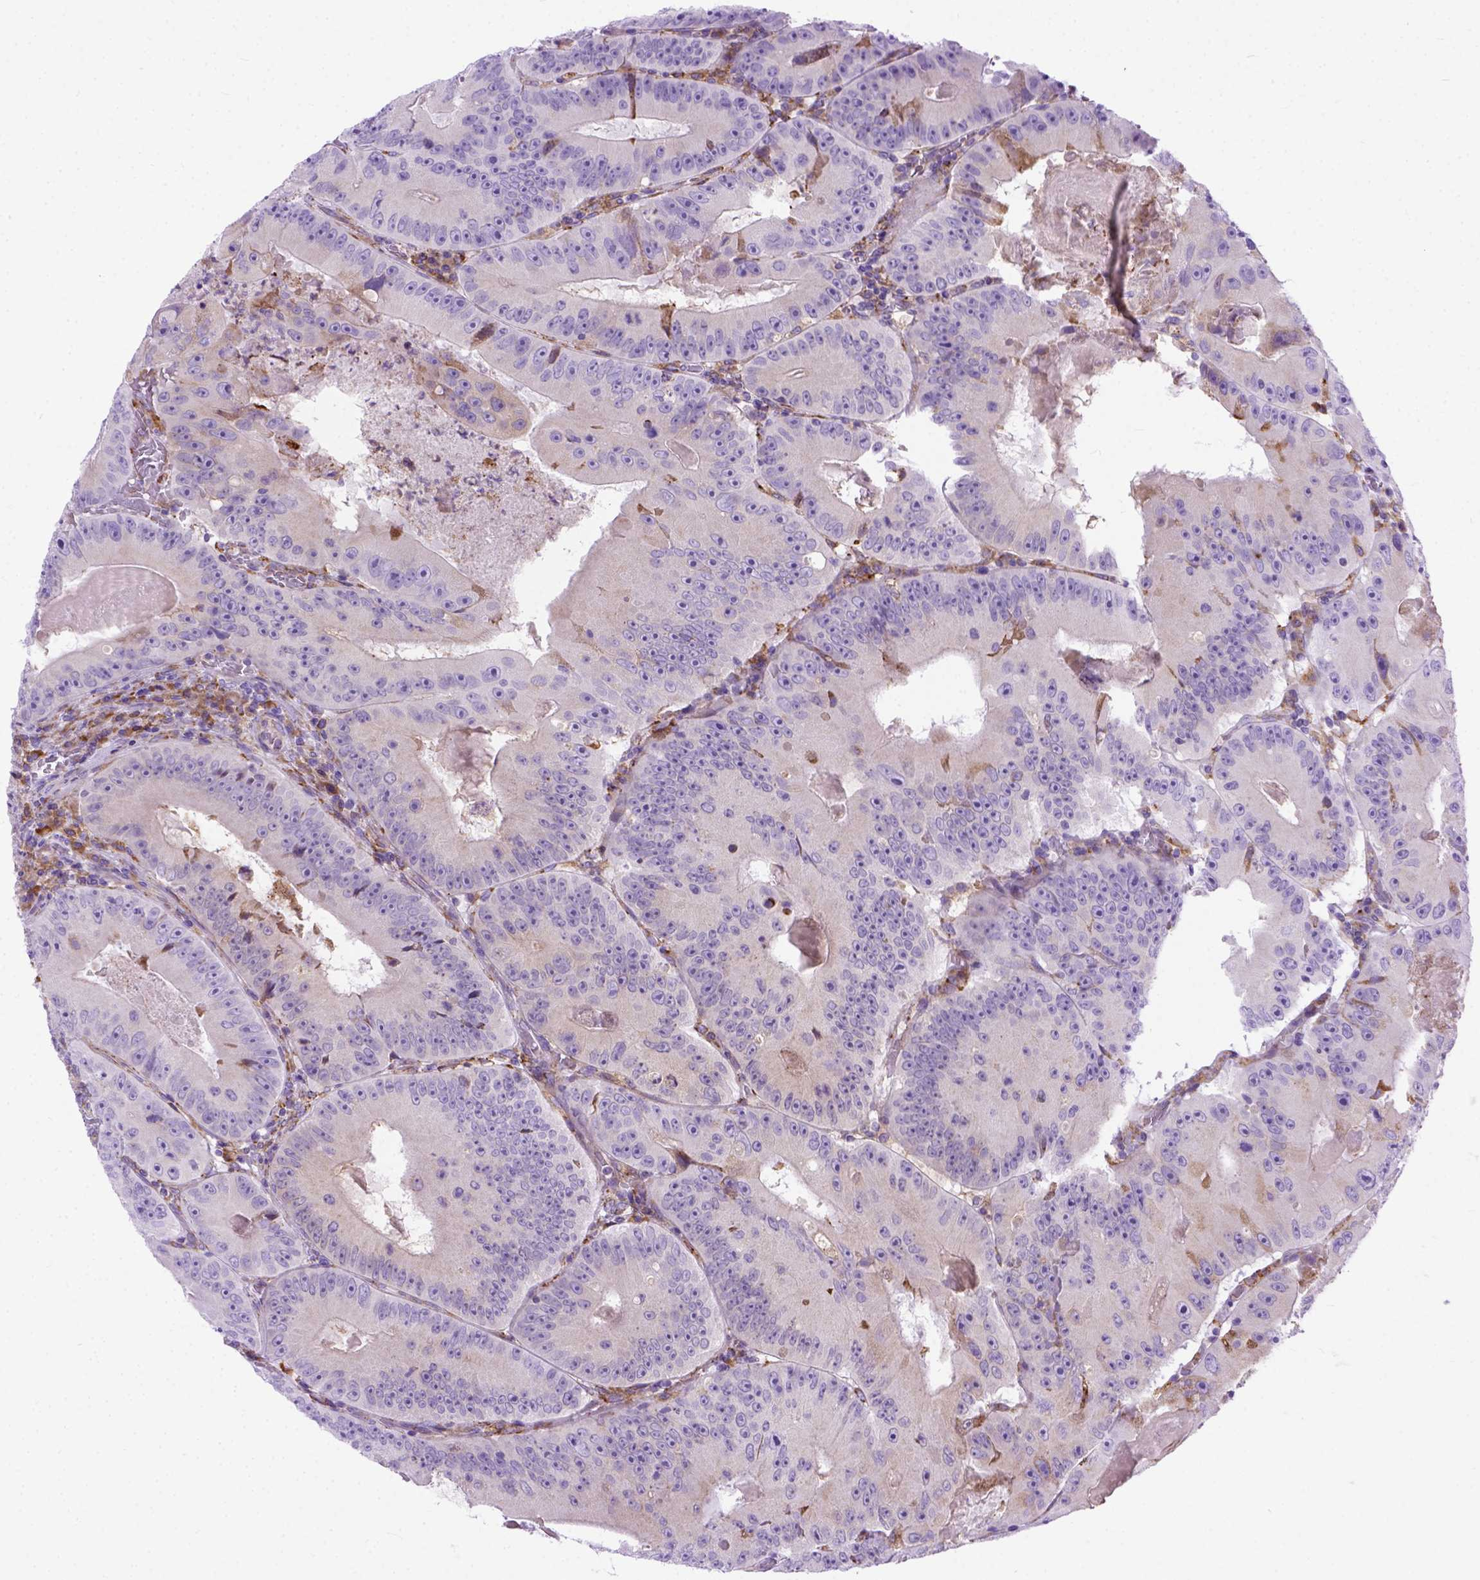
{"staining": {"intensity": "negative", "quantity": "none", "location": "none"}, "tissue": "colorectal cancer", "cell_type": "Tumor cells", "image_type": "cancer", "snomed": [{"axis": "morphology", "description": "Adenocarcinoma, NOS"}, {"axis": "topography", "description": "Colon"}], "caption": "There is no significant positivity in tumor cells of colorectal adenocarcinoma.", "gene": "PLK4", "patient": {"sex": "female", "age": 86}}